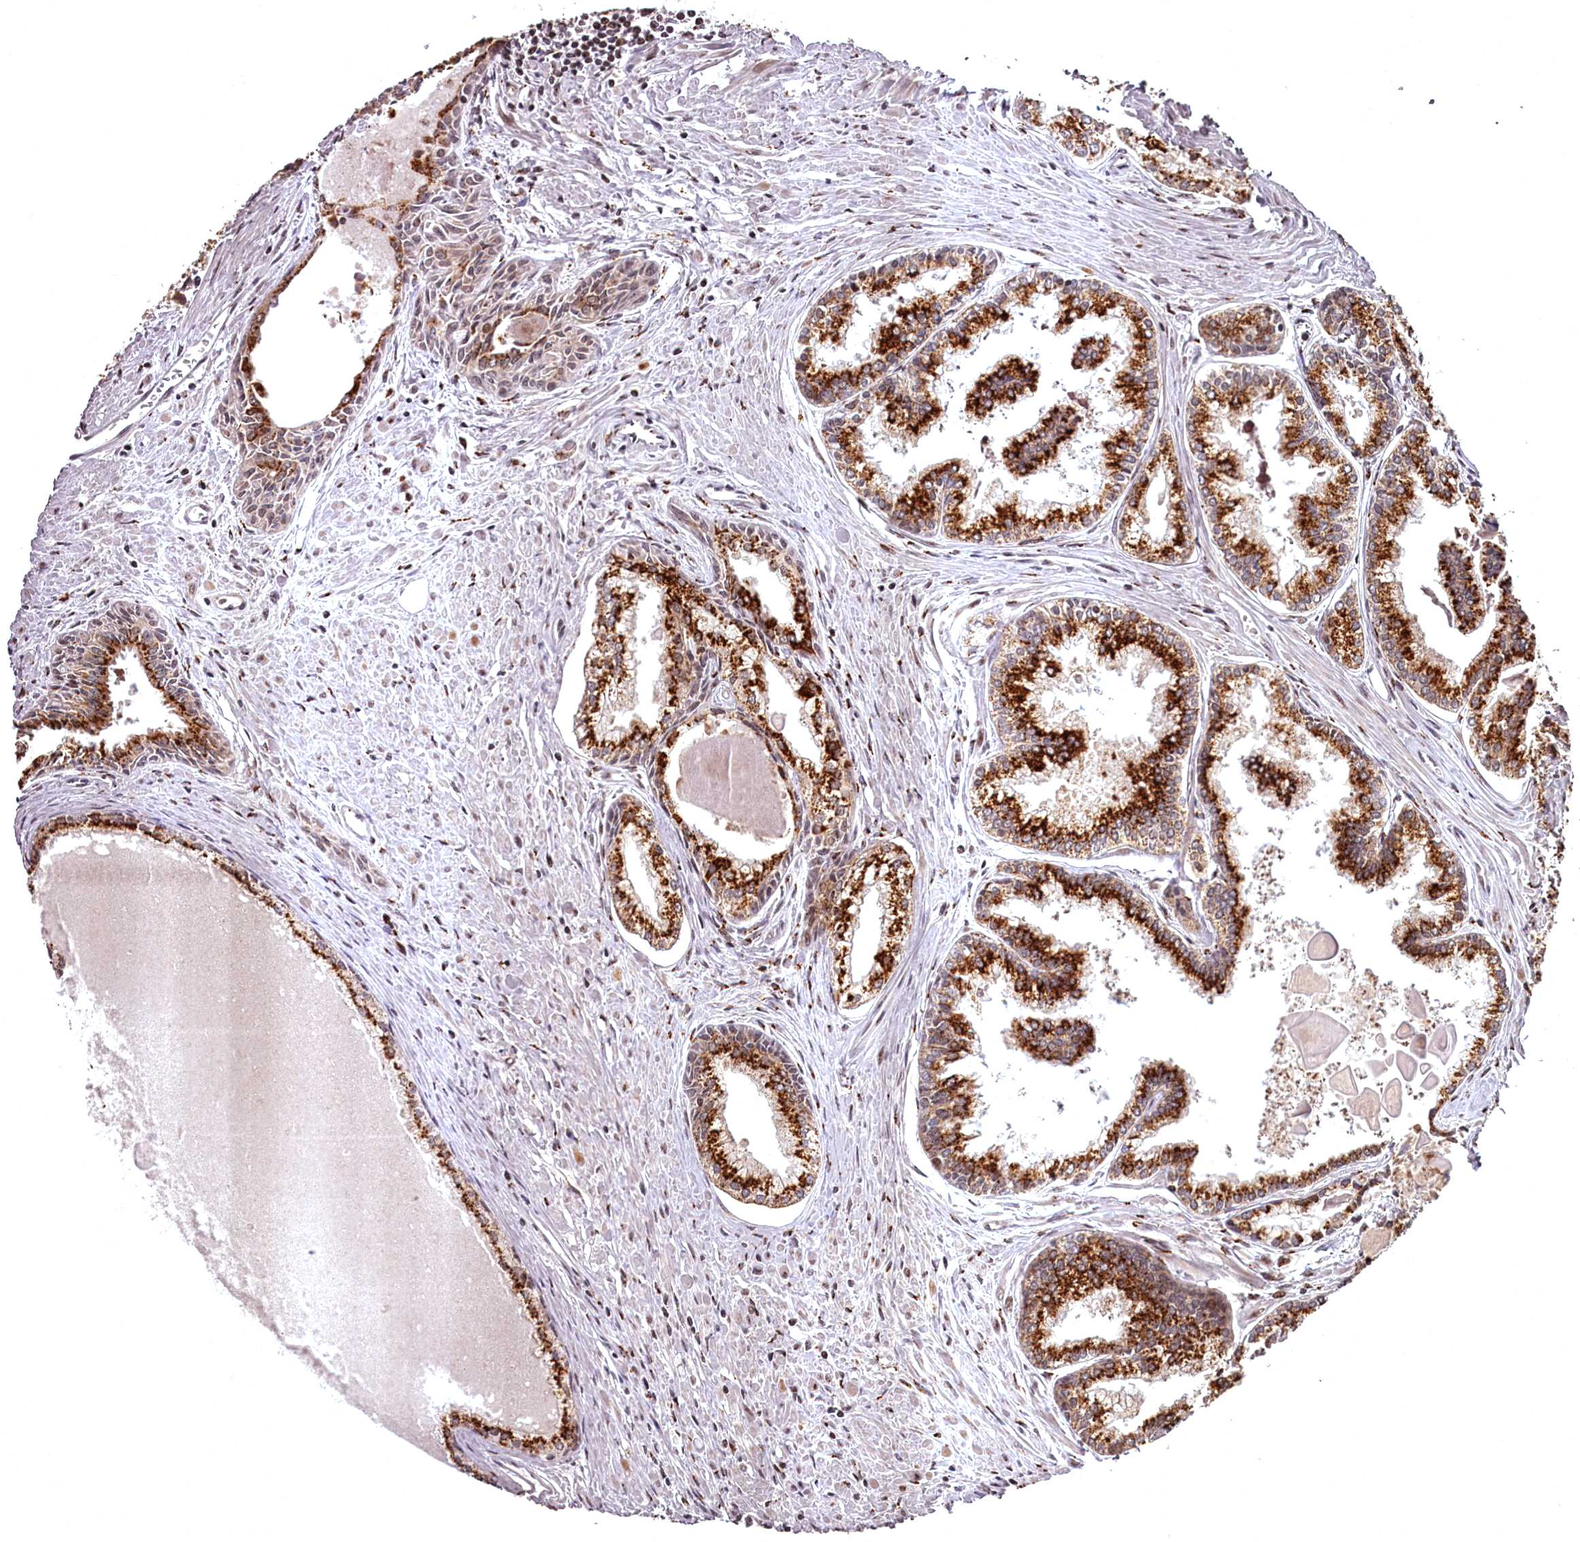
{"staining": {"intensity": "strong", "quantity": ">75%", "location": "cytoplasmic/membranous"}, "tissue": "prostate cancer", "cell_type": "Tumor cells", "image_type": "cancer", "snomed": [{"axis": "morphology", "description": "Adenocarcinoma, High grade"}, {"axis": "topography", "description": "Prostate"}], "caption": "There is high levels of strong cytoplasmic/membranous expression in tumor cells of prostate high-grade adenocarcinoma, as demonstrated by immunohistochemical staining (brown color).", "gene": "CEP83", "patient": {"sex": "male", "age": 68}}